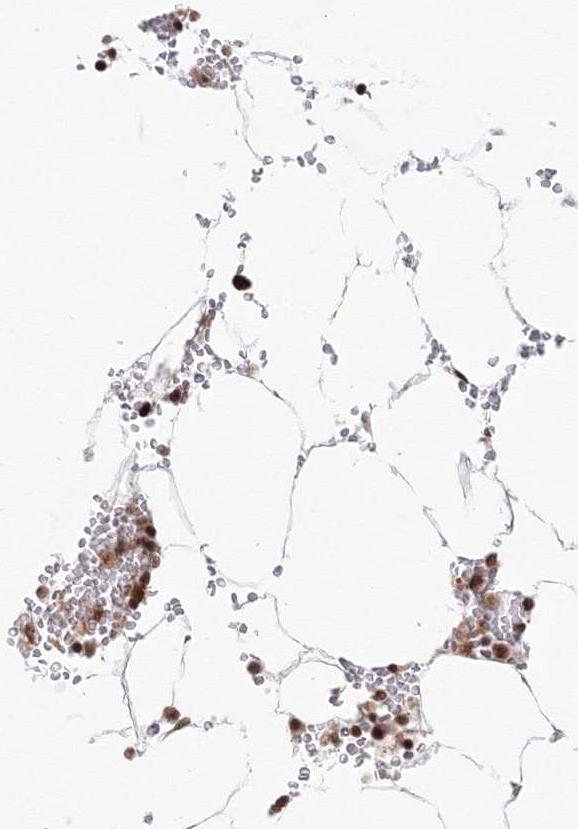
{"staining": {"intensity": "strong", "quantity": ">75%", "location": "nuclear"}, "tissue": "bone marrow", "cell_type": "Hematopoietic cells", "image_type": "normal", "snomed": [{"axis": "morphology", "description": "Normal tissue, NOS"}, {"axis": "topography", "description": "Bone marrow"}], "caption": "Immunohistochemistry of unremarkable human bone marrow reveals high levels of strong nuclear positivity in about >75% of hematopoietic cells.", "gene": "KIF20A", "patient": {"sex": "male", "age": 70}}